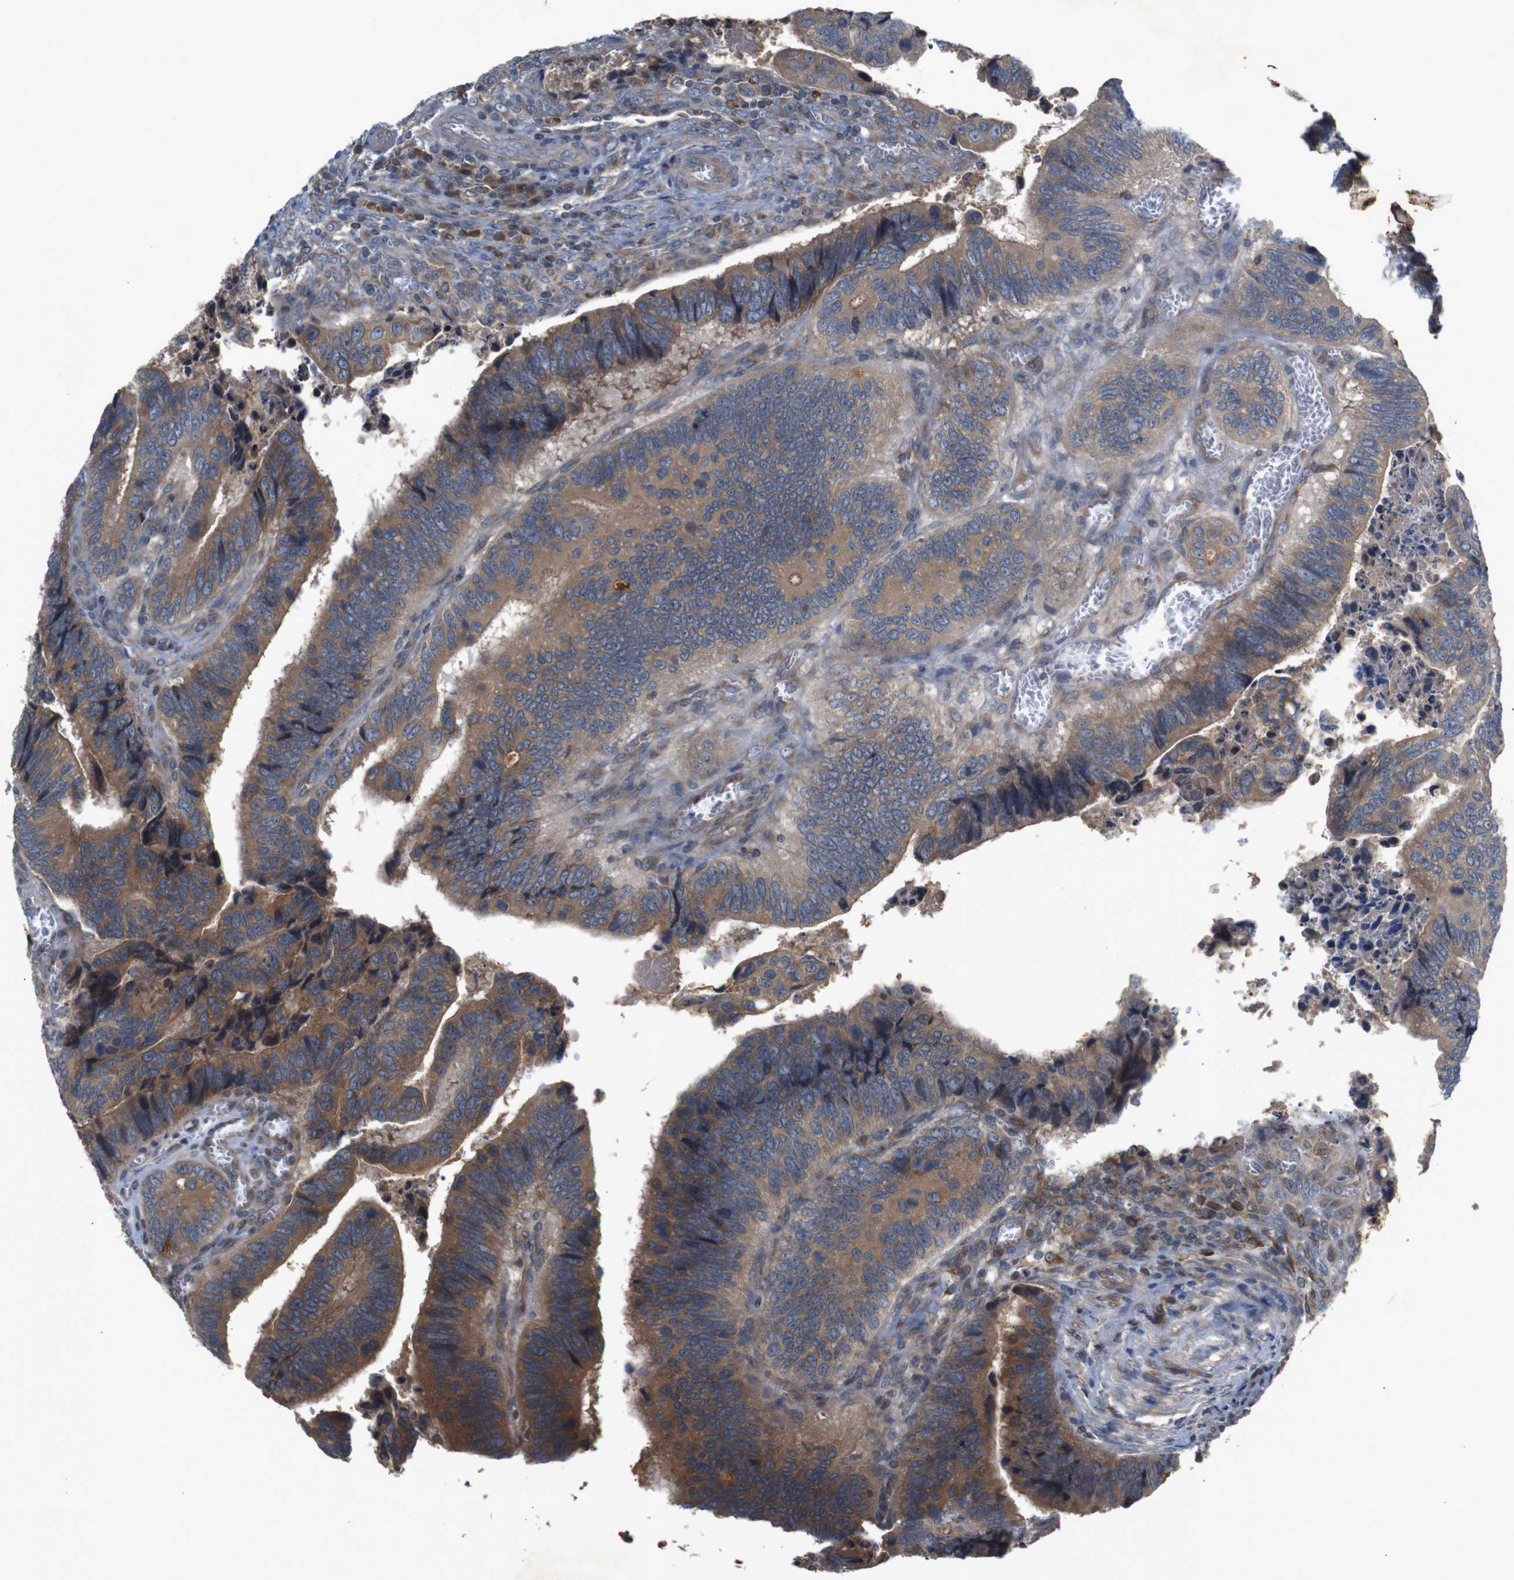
{"staining": {"intensity": "moderate", "quantity": ">75%", "location": "cytoplasmic/membranous"}, "tissue": "colorectal cancer", "cell_type": "Tumor cells", "image_type": "cancer", "snomed": [{"axis": "morphology", "description": "Inflammation, NOS"}, {"axis": "morphology", "description": "Adenocarcinoma, NOS"}, {"axis": "topography", "description": "Colon"}], "caption": "IHC (DAB) staining of human colorectal adenocarcinoma reveals moderate cytoplasmic/membranous protein staining in approximately >75% of tumor cells.", "gene": "PTPN1", "patient": {"sex": "male", "age": 72}}